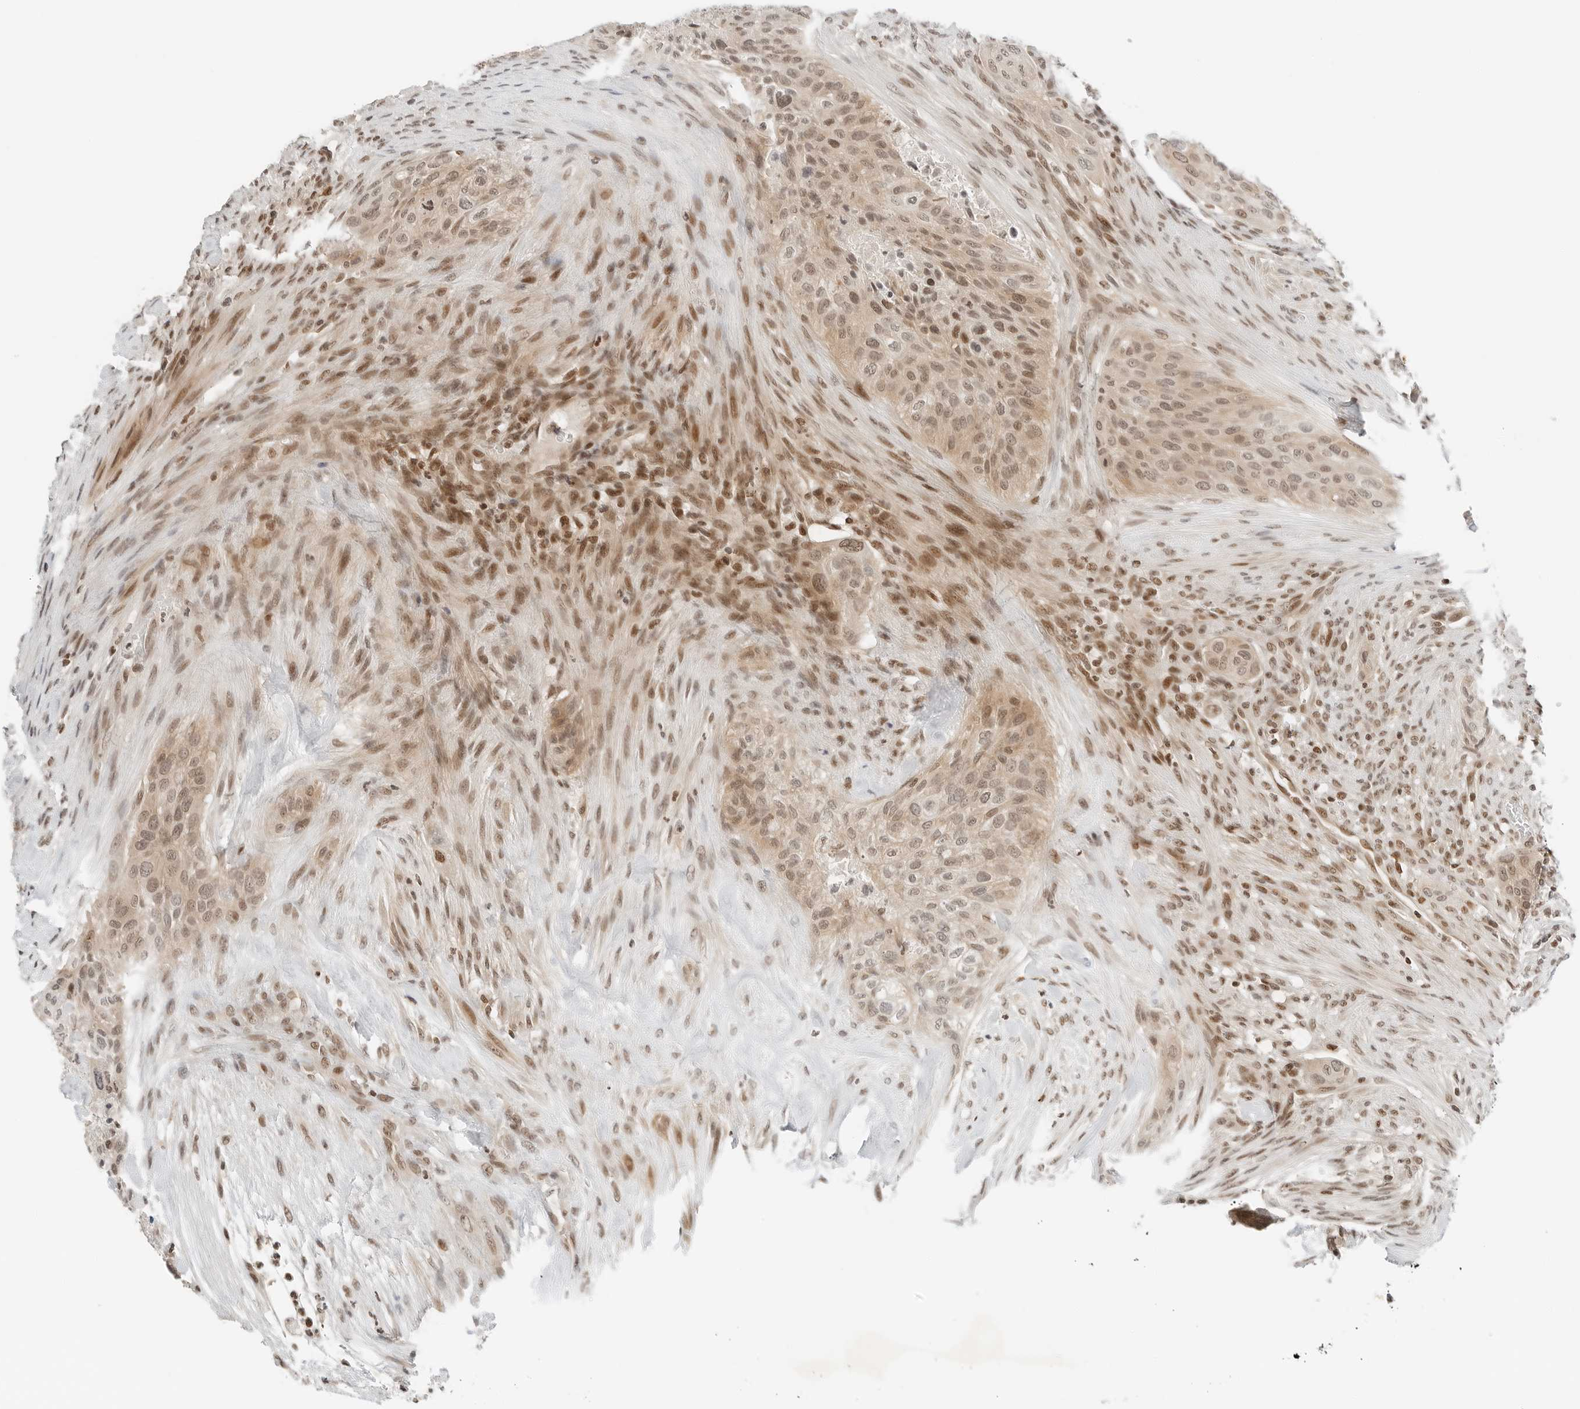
{"staining": {"intensity": "moderate", "quantity": ">75%", "location": "nuclear"}, "tissue": "urothelial cancer", "cell_type": "Tumor cells", "image_type": "cancer", "snomed": [{"axis": "morphology", "description": "Urothelial carcinoma, High grade"}, {"axis": "topography", "description": "Urinary bladder"}], "caption": "A brown stain highlights moderate nuclear positivity of a protein in human urothelial cancer tumor cells.", "gene": "CRTC2", "patient": {"sex": "male", "age": 35}}